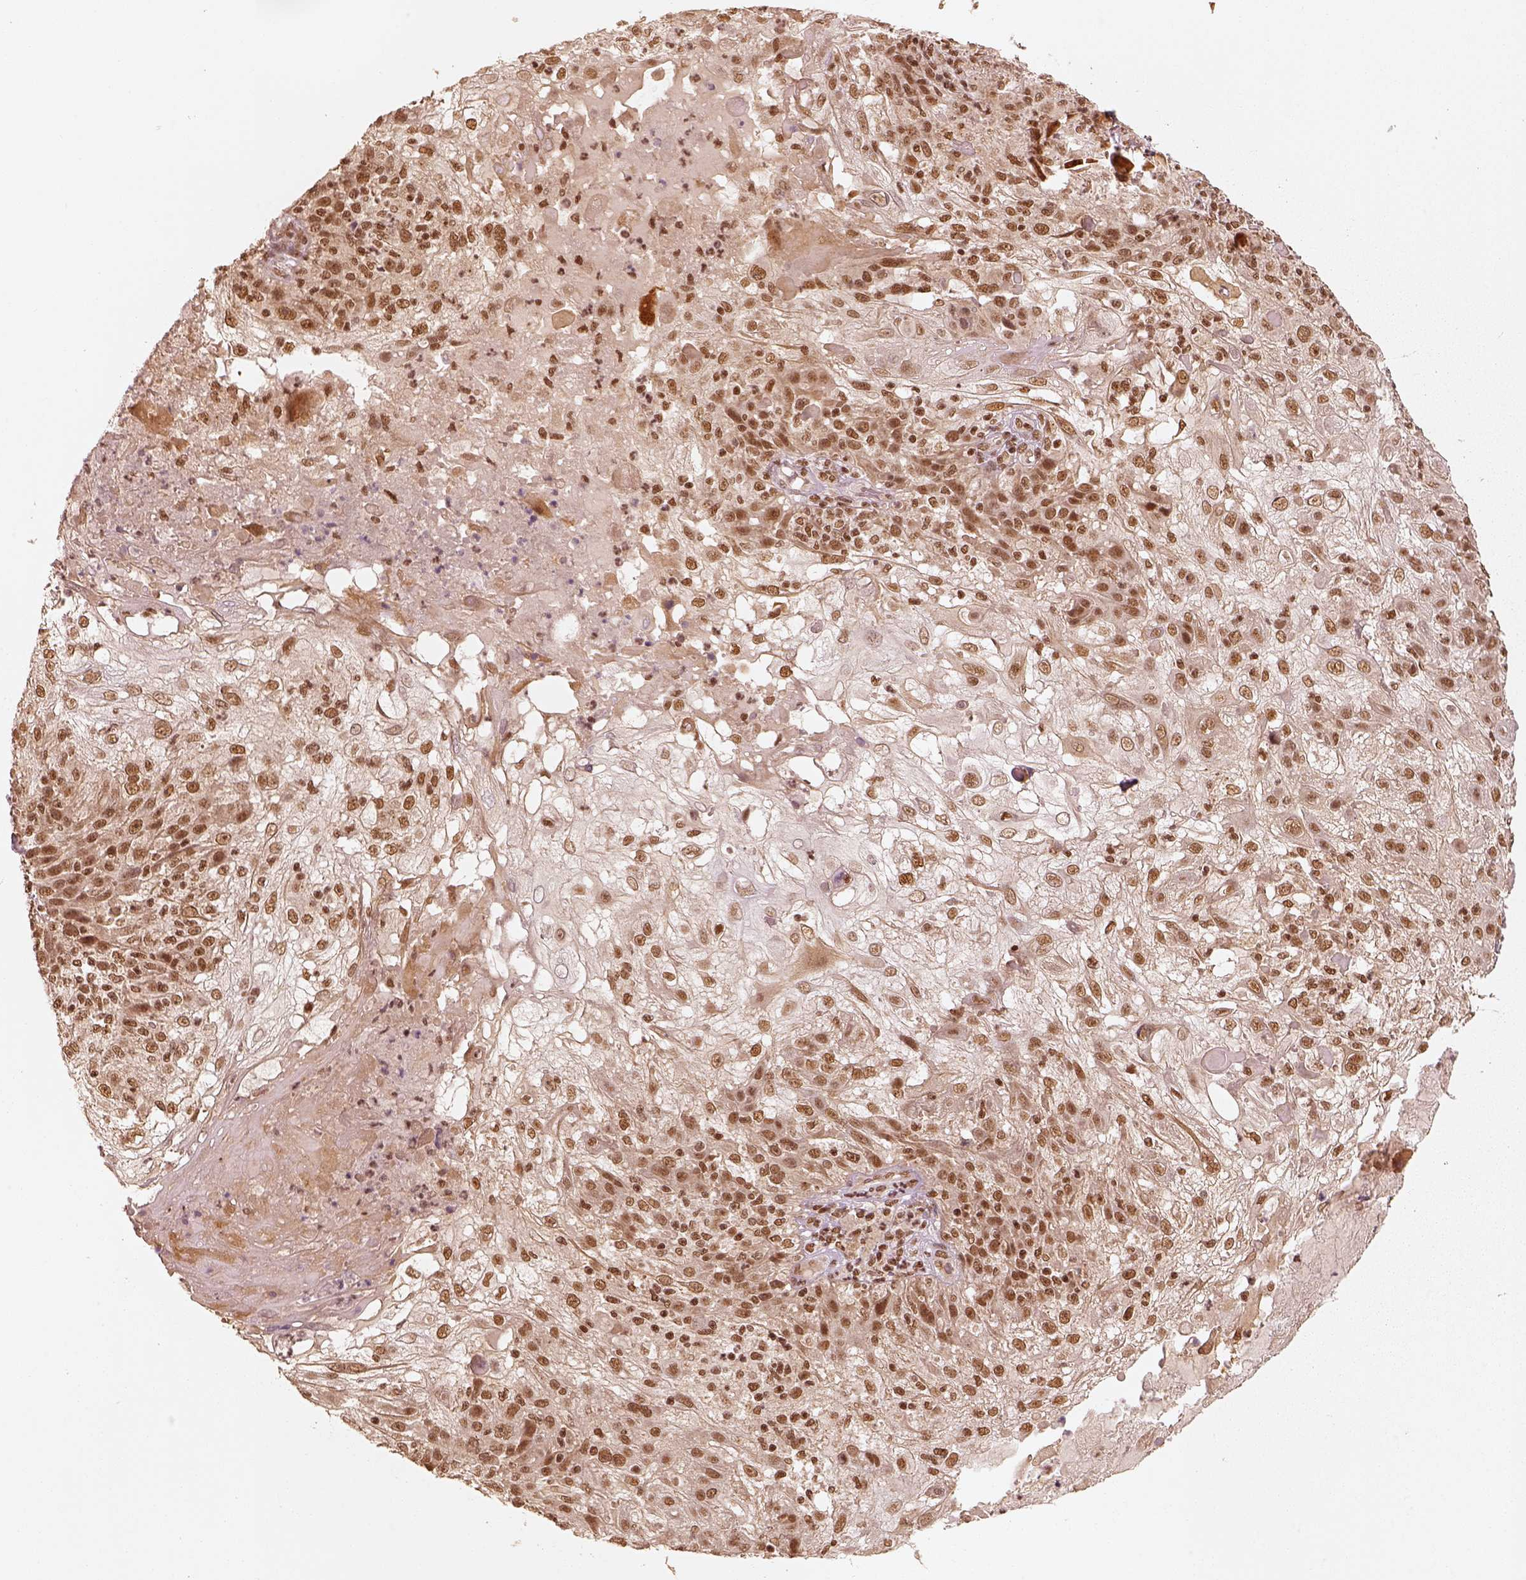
{"staining": {"intensity": "strong", "quantity": ">75%", "location": "nuclear"}, "tissue": "skin cancer", "cell_type": "Tumor cells", "image_type": "cancer", "snomed": [{"axis": "morphology", "description": "Normal tissue, NOS"}, {"axis": "morphology", "description": "Squamous cell carcinoma, NOS"}, {"axis": "topography", "description": "Skin"}], "caption": "A photomicrograph showing strong nuclear expression in about >75% of tumor cells in skin cancer, as visualized by brown immunohistochemical staining.", "gene": "GMEB2", "patient": {"sex": "female", "age": 83}}